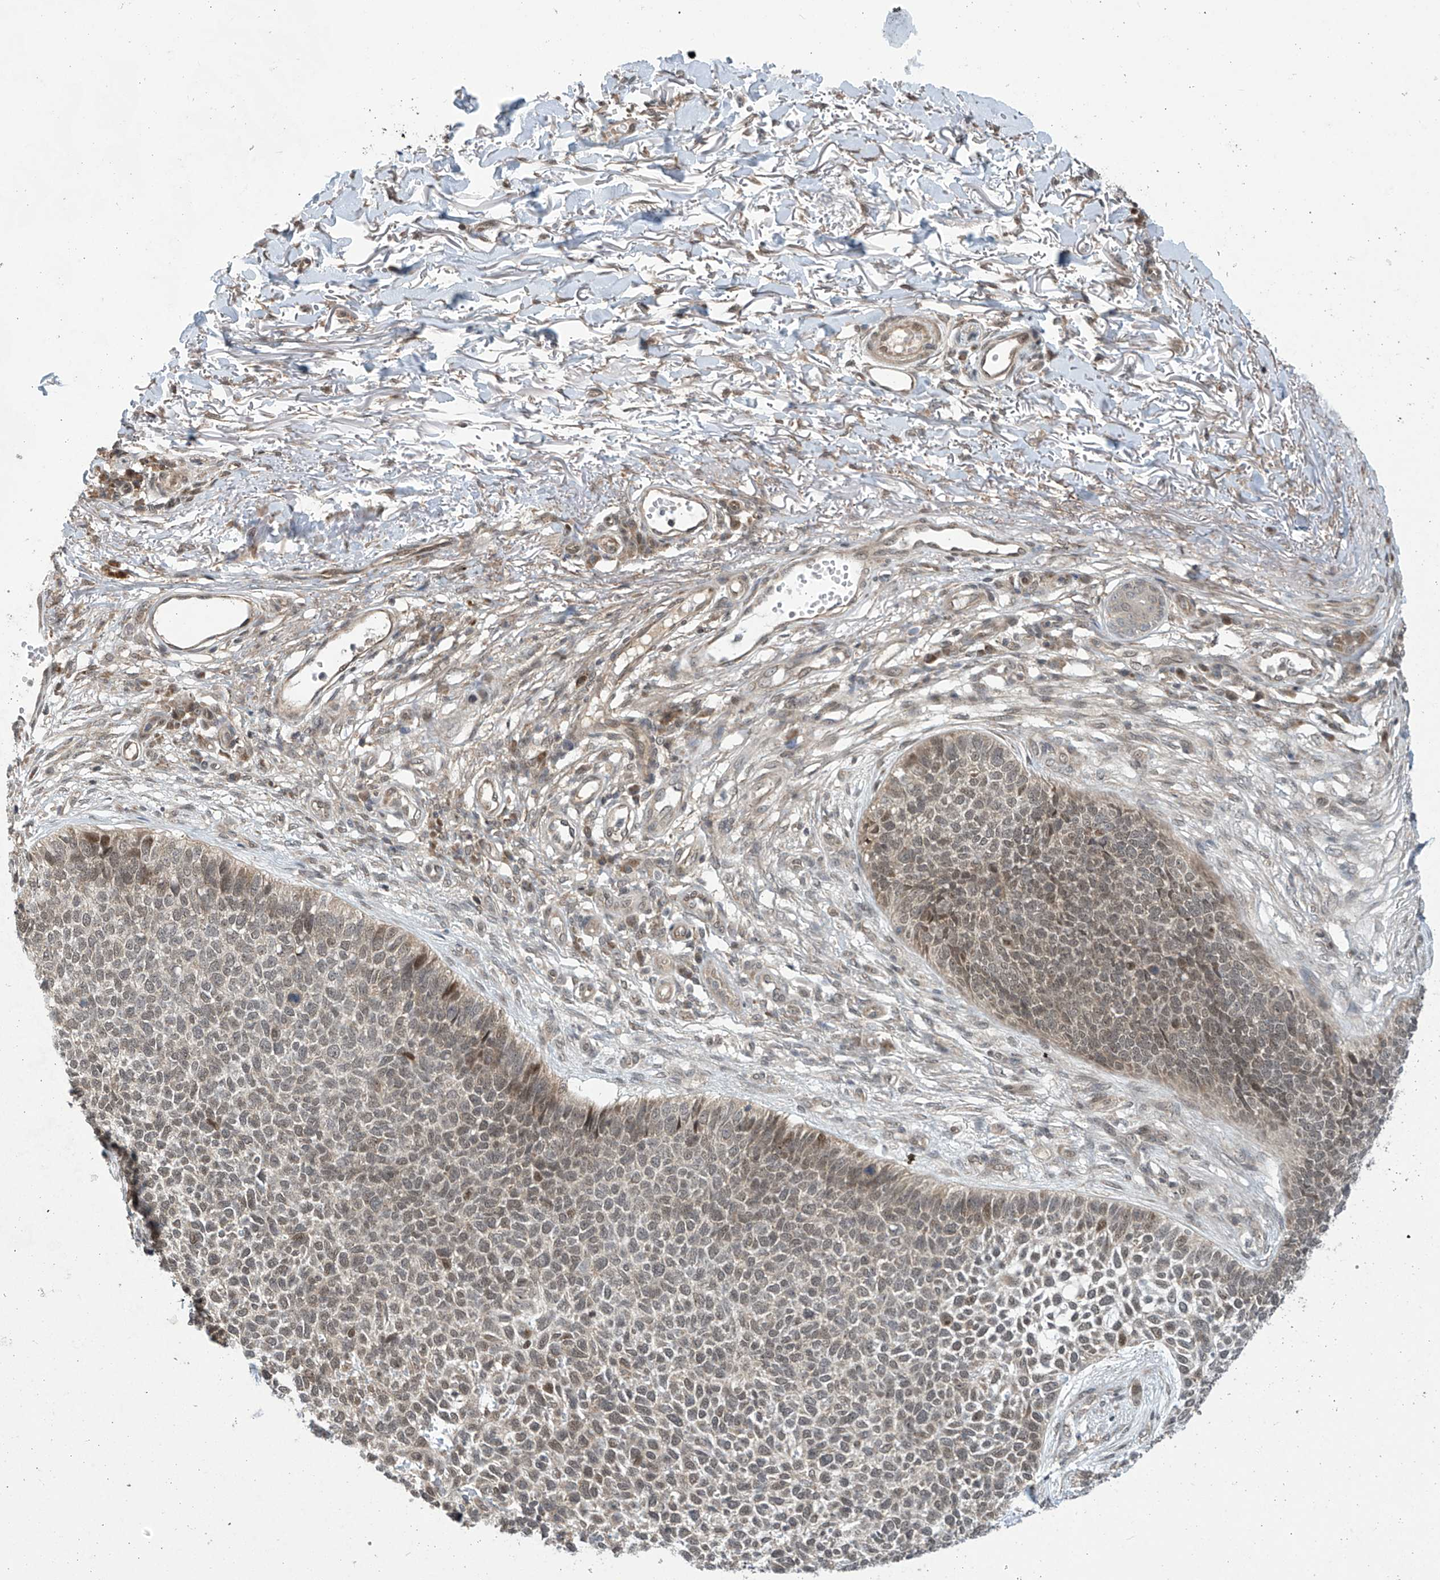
{"staining": {"intensity": "weak", "quantity": ">75%", "location": "nuclear"}, "tissue": "skin cancer", "cell_type": "Tumor cells", "image_type": "cancer", "snomed": [{"axis": "morphology", "description": "Basal cell carcinoma"}, {"axis": "topography", "description": "Skin"}], "caption": "The image reveals staining of skin cancer (basal cell carcinoma), revealing weak nuclear protein expression (brown color) within tumor cells. (IHC, brightfield microscopy, high magnification).", "gene": "ABHD13", "patient": {"sex": "female", "age": 84}}